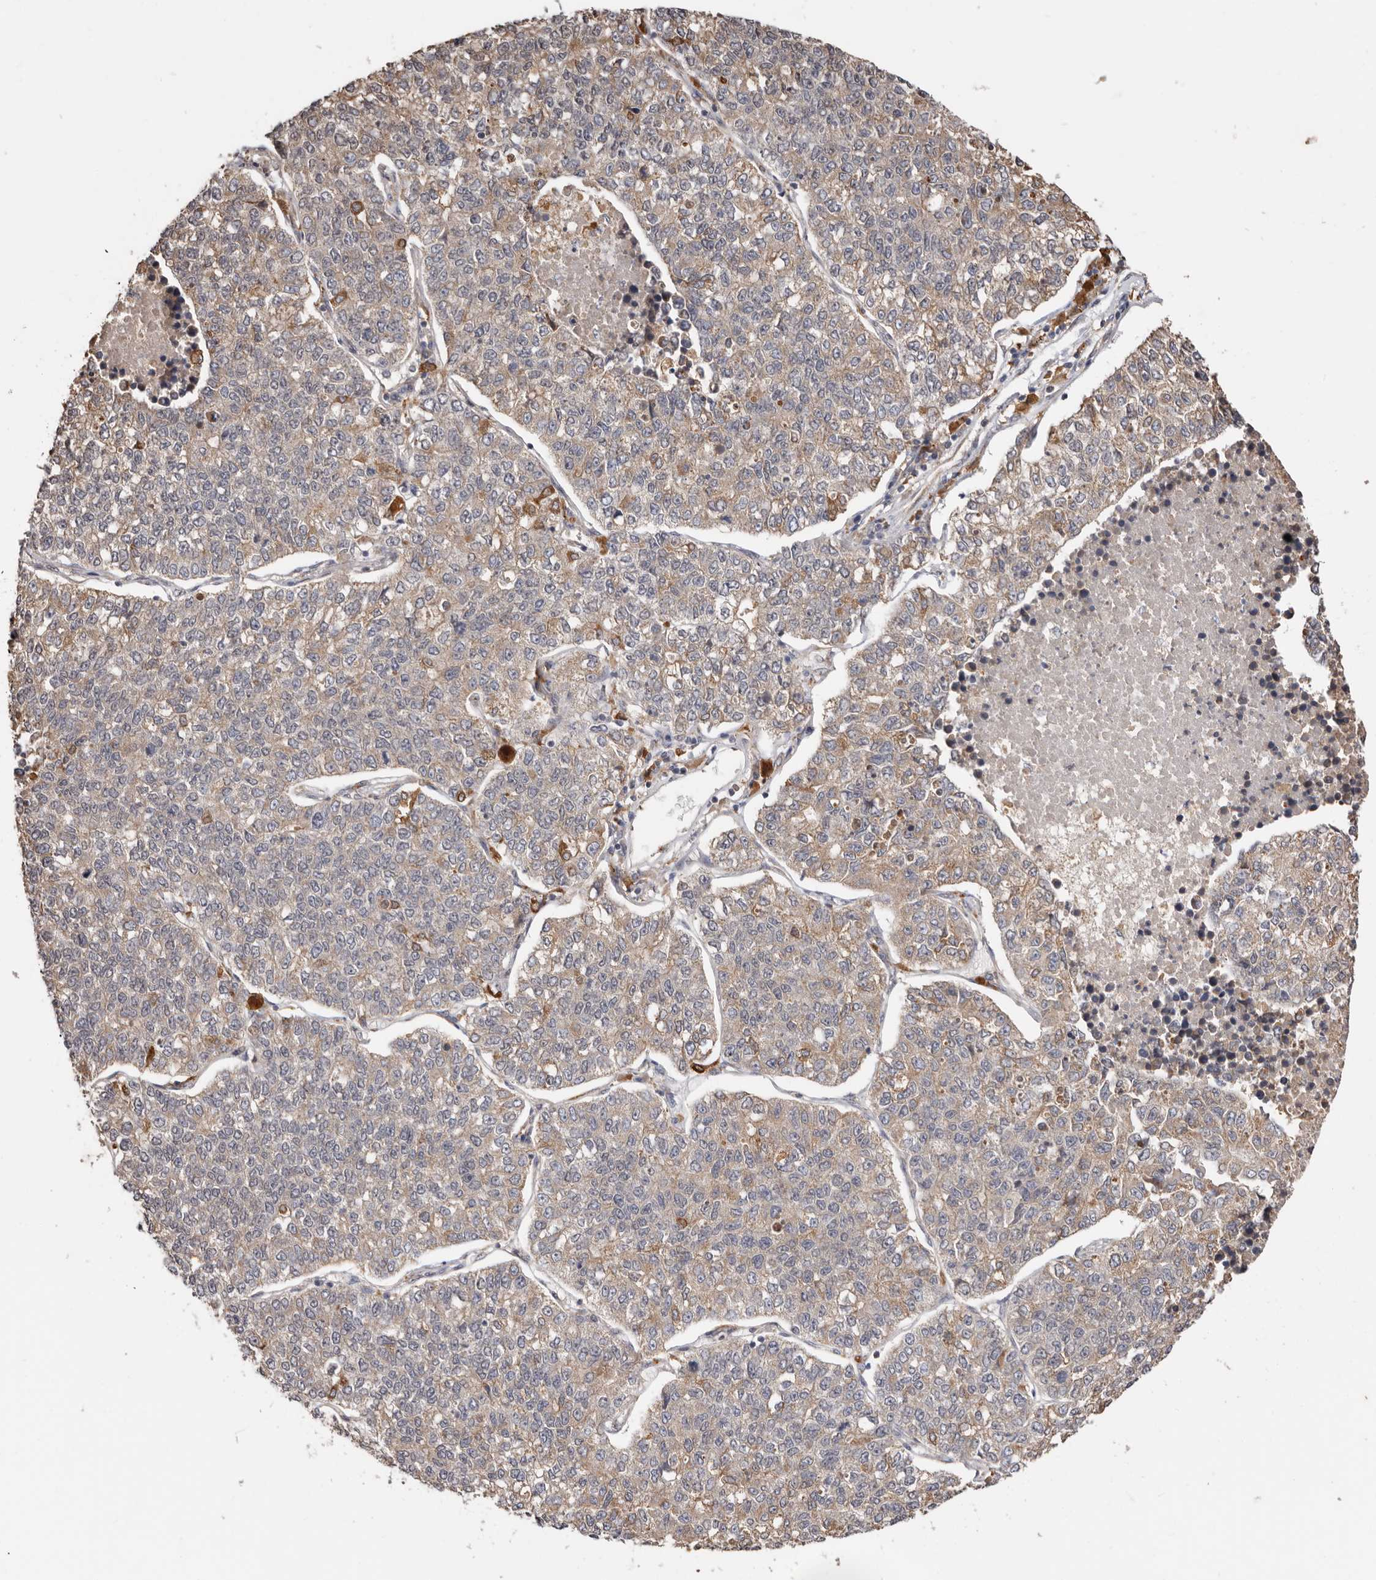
{"staining": {"intensity": "moderate", "quantity": "25%-75%", "location": "cytoplasmic/membranous"}, "tissue": "lung cancer", "cell_type": "Tumor cells", "image_type": "cancer", "snomed": [{"axis": "morphology", "description": "Adenocarcinoma, NOS"}, {"axis": "topography", "description": "Lung"}], "caption": "An immunohistochemistry (IHC) micrograph of tumor tissue is shown. Protein staining in brown shows moderate cytoplasmic/membranous positivity in lung cancer within tumor cells. (Brightfield microscopy of DAB IHC at high magnification).", "gene": "RSPO2", "patient": {"sex": "male", "age": 49}}